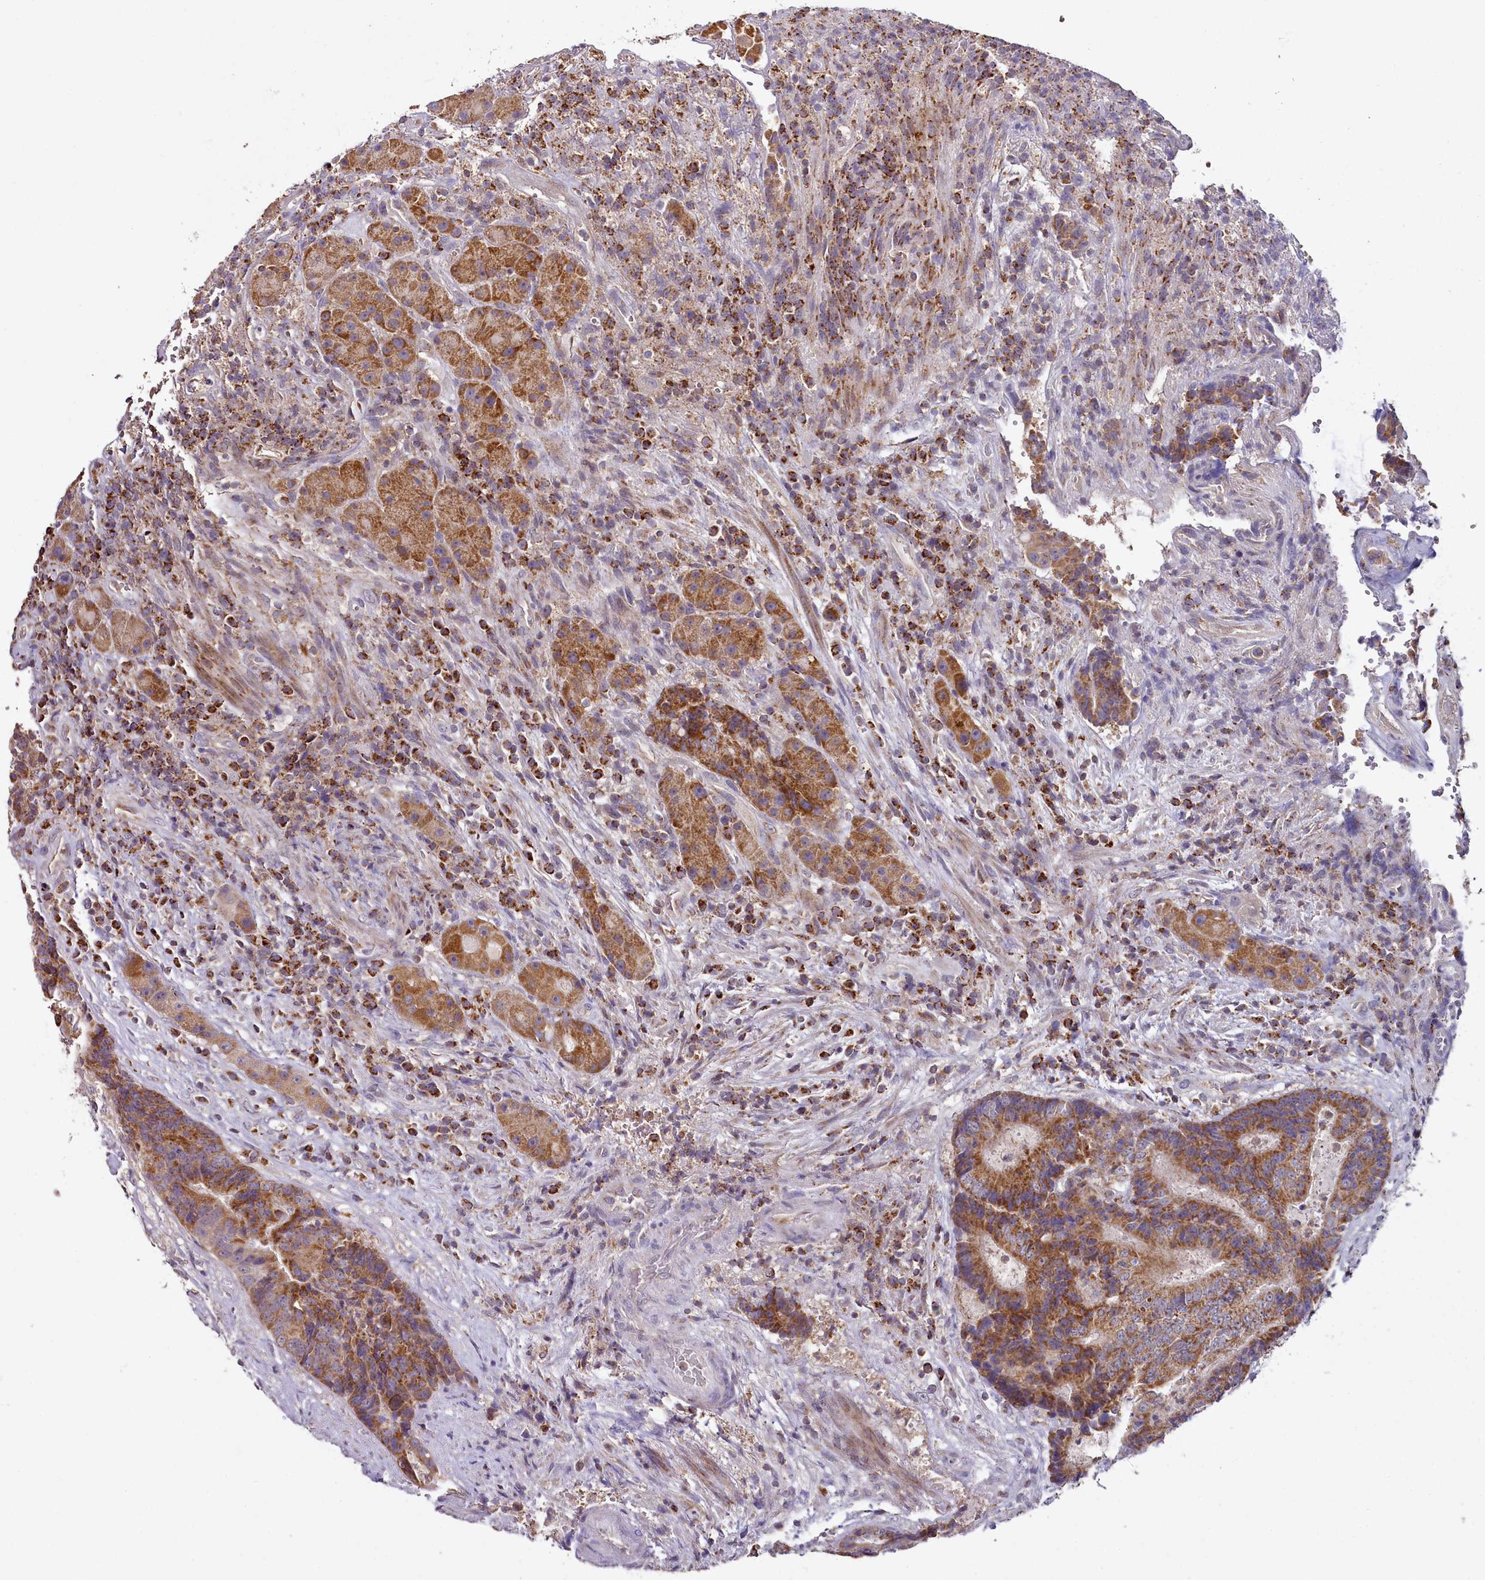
{"staining": {"intensity": "strong", "quantity": ">75%", "location": "cytoplasmic/membranous"}, "tissue": "colorectal cancer", "cell_type": "Tumor cells", "image_type": "cancer", "snomed": [{"axis": "morphology", "description": "Adenocarcinoma, NOS"}, {"axis": "topography", "description": "Rectum"}], "caption": "Adenocarcinoma (colorectal) stained with immunohistochemistry displays strong cytoplasmic/membranous expression in about >75% of tumor cells.", "gene": "ACSS1", "patient": {"sex": "male", "age": 69}}